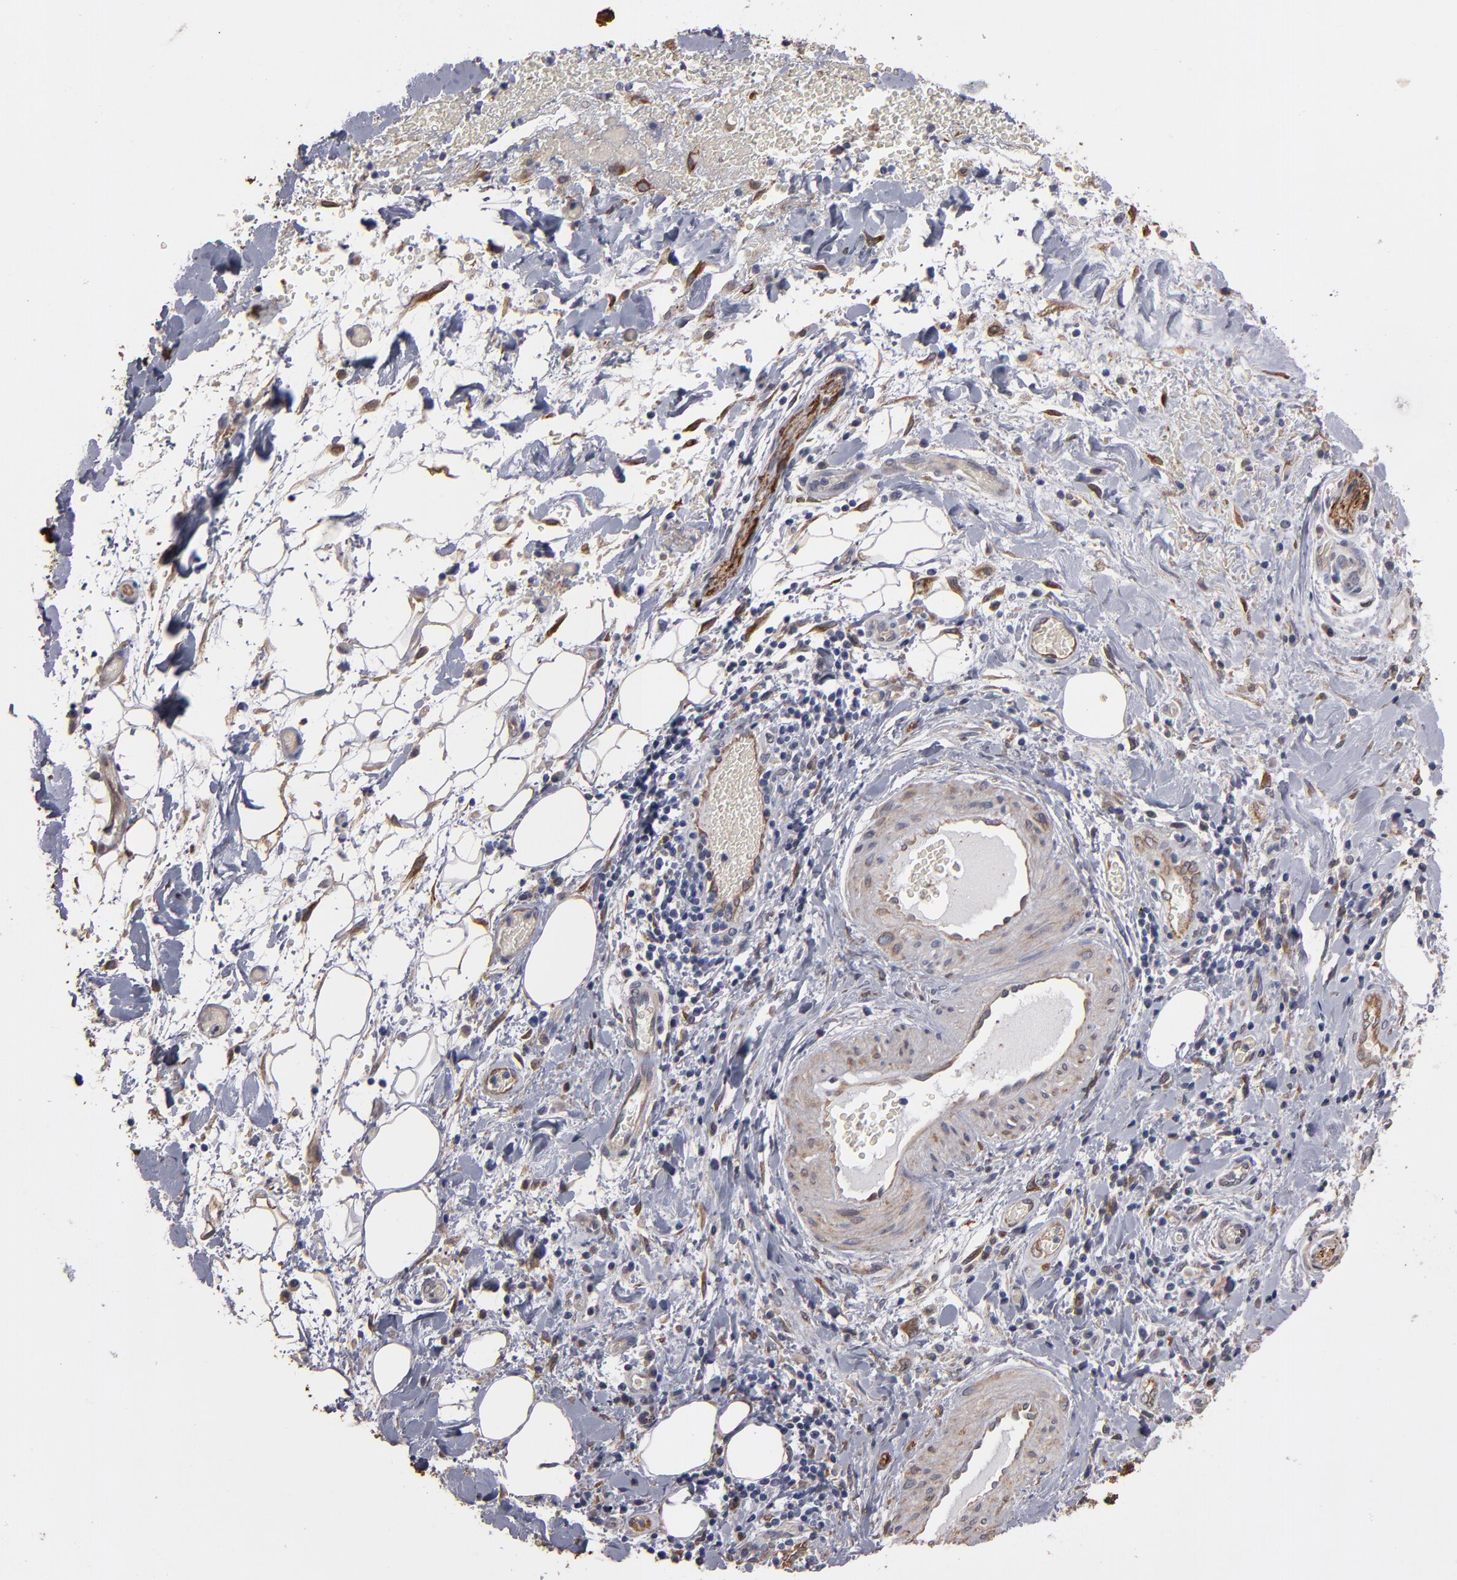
{"staining": {"intensity": "weak", "quantity": ">75%", "location": "cytoplasmic/membranous"}, "tissue": "liver cancer", "cell_type": "Tumor cells", "image_type": "cancer", "snomed": [{"axis": "morphology", "description": "Cholangiocarcinoma"}, {"axis": "topography", "description": "Liver"}], "caption": "Human liver cancer stained with a protein marker demonstrates weak staining in tumor cells.", "gene": "PGRMC1", "patient": {"sex": "male", "age": 58}}